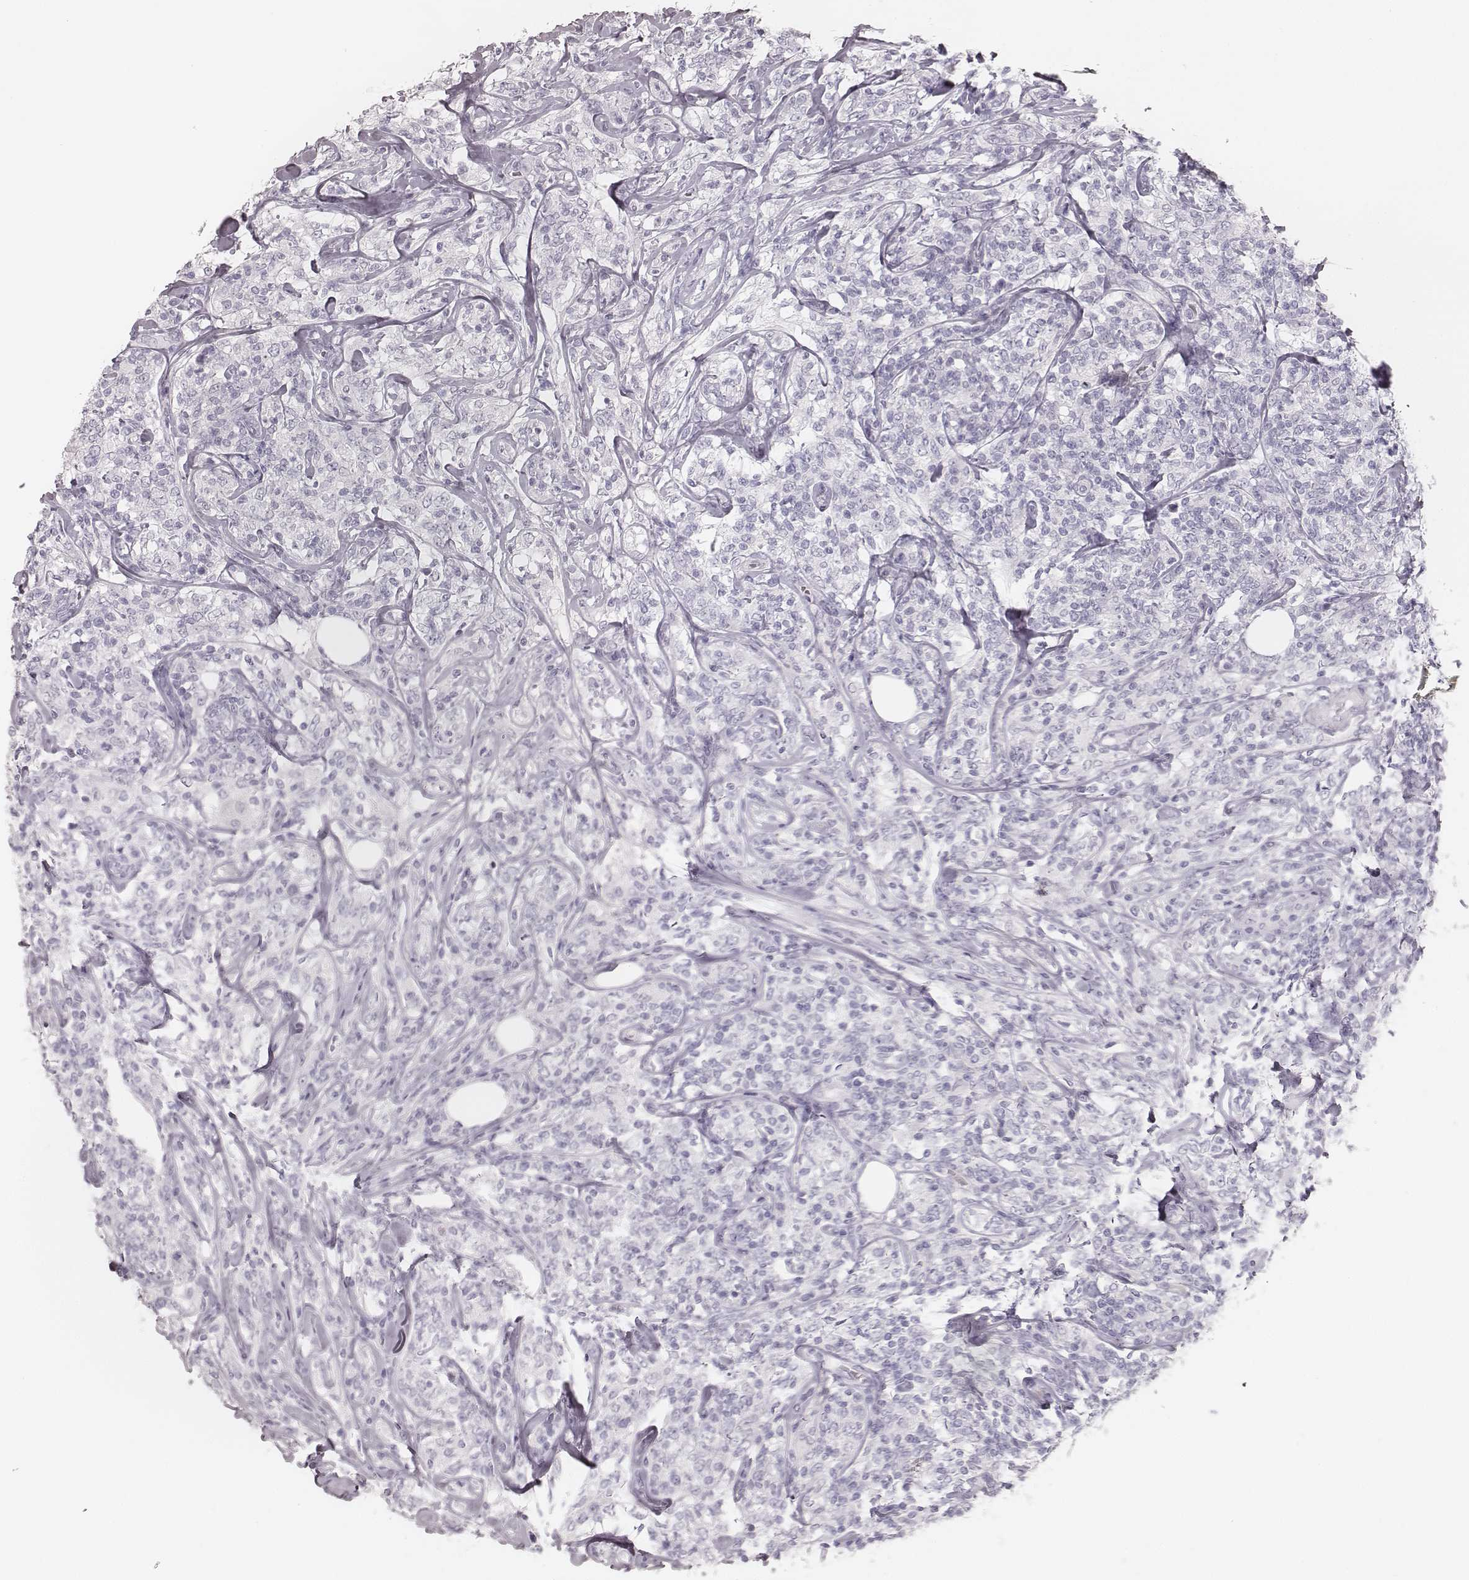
{"staining": {"intensity": "negative", "quantity": "none", "location": "none"}, "tissue": "lymphoma", "cell_type": "Tumor cells", "image_type": "cancer", "snomed": [{"axis": "morphology", "description": "Malignant lymphoma, non-Hodgkin's type, High grade"}, {"axis": "topography", "description": "Lymph node"}], "caption": "This micrograph is of lymphoma stained with immunohistochemistry (IHC) to label a protein in brown with the nuclei are counter-stained blue. There is no positivity in tumor cells.", "gene": "KRT82", "patient": {"sex": "female", "age": 84}}